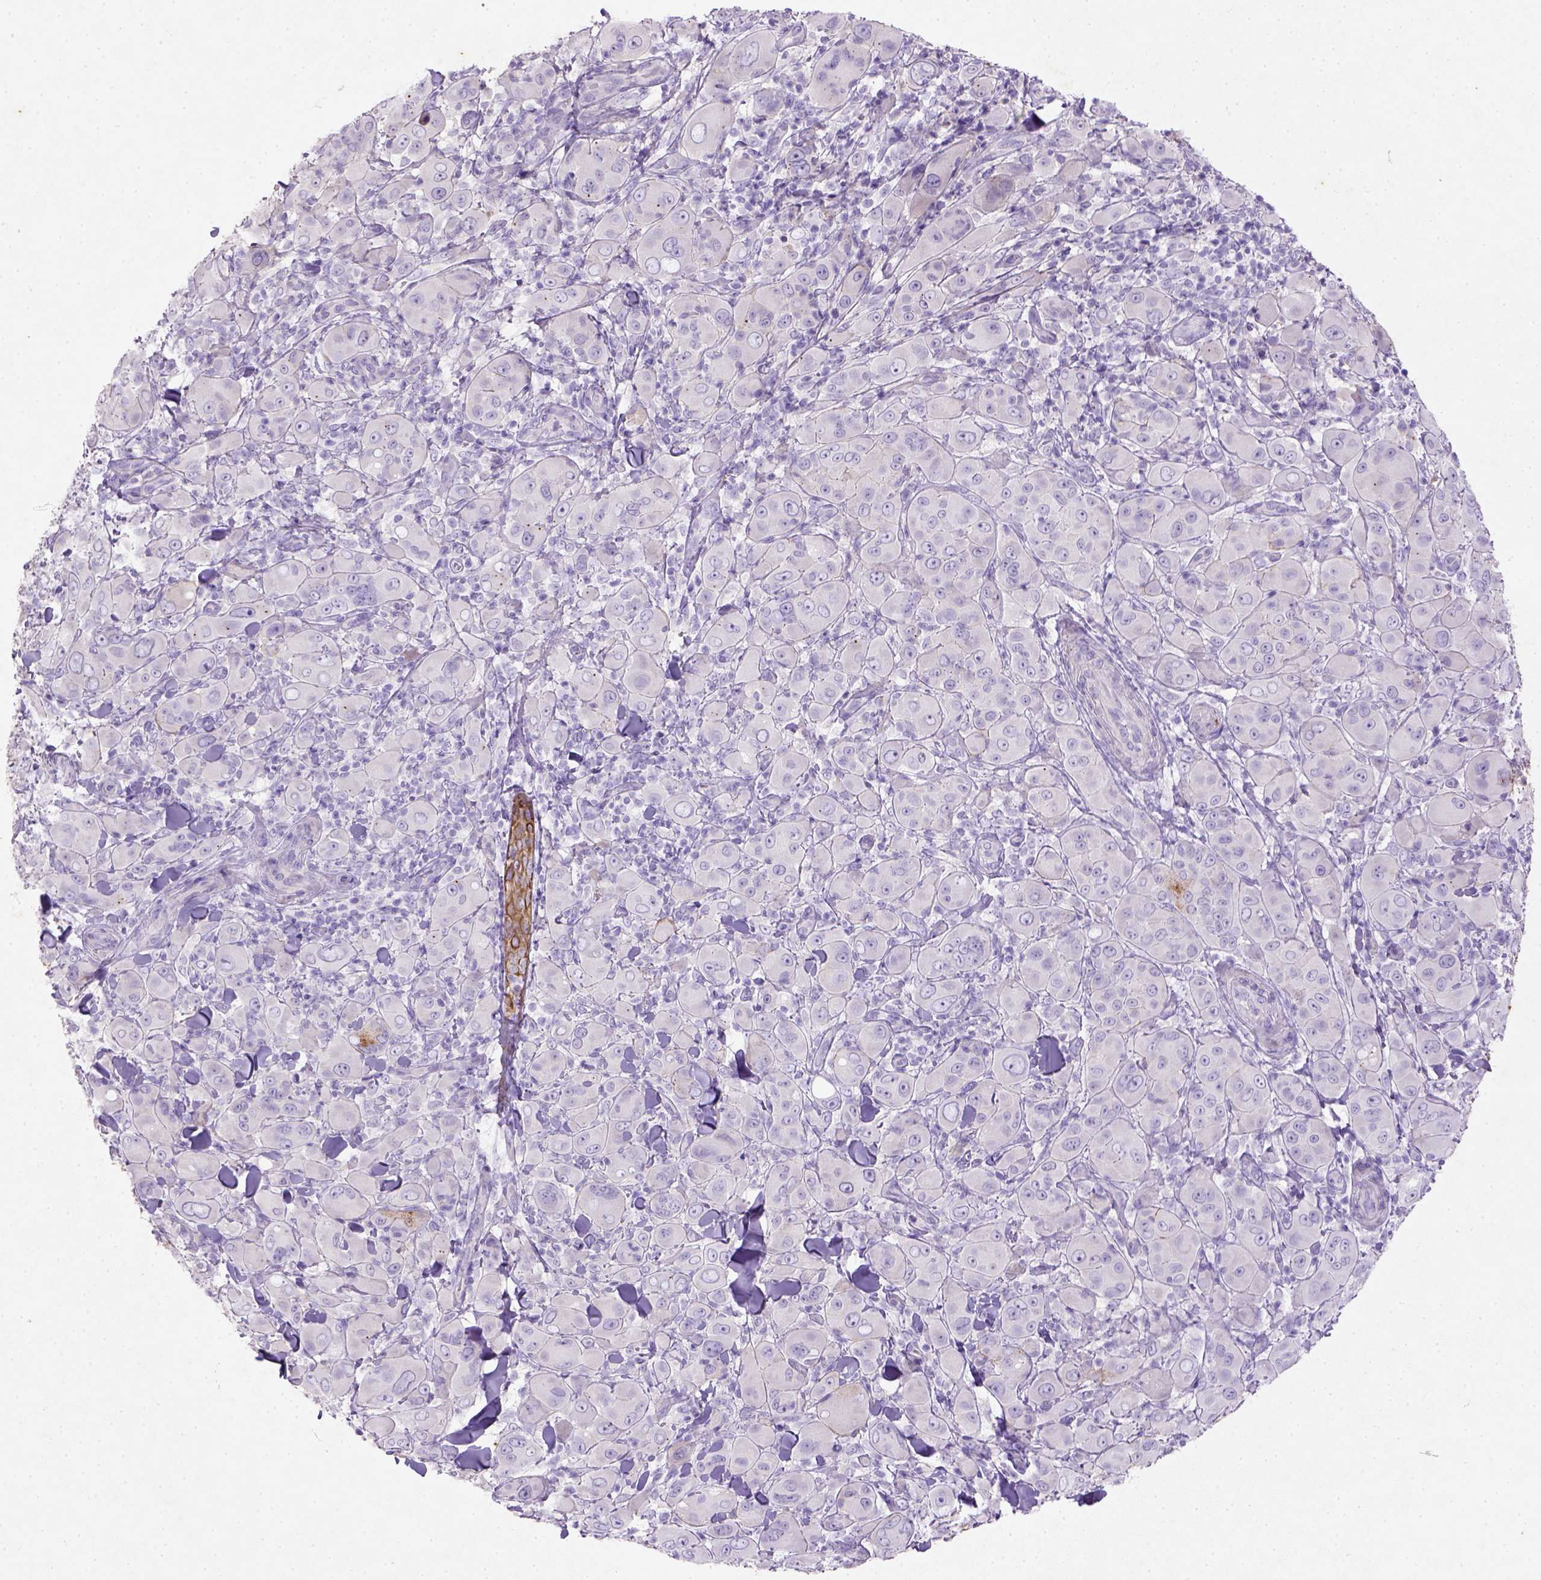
{"staining": {"intensity": "negative", "quantity": "none", "location": "none"}, "tissue": "melanoma", "cell_type": "Tumor cells", "image_type": "cancer", "snomed": [{"axis": "morphology", "description": "Malignant melanoma, NOS"}, {"axis": "topography", "description": "Skin"}], "caption": "Tumor cells show no significant staining in melanoma. (DAB immunohistochemistry (IHC) with hematoxylin counter stain).", "gene": "NUDT2", "patient": {"sex": "female", "age": 87}}